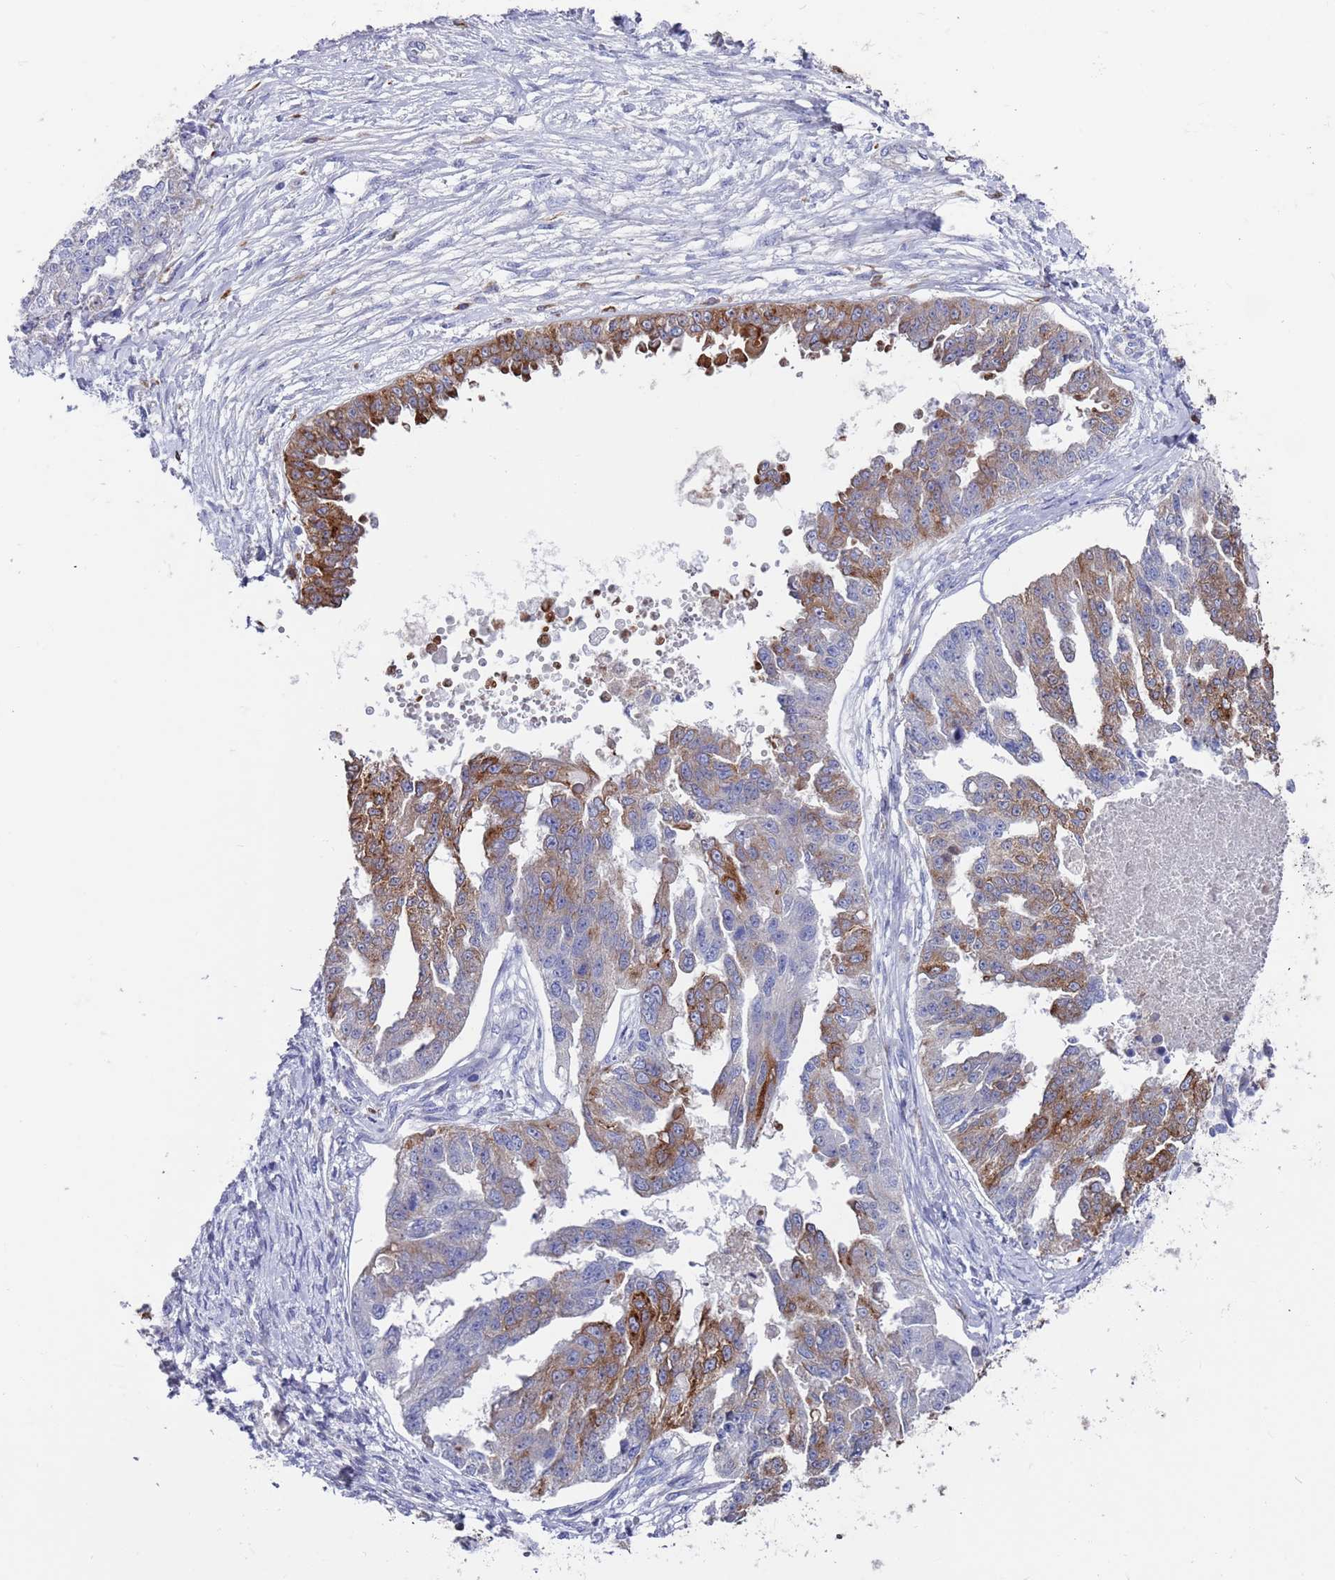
{"staining": {"intensity": "moderate", "quantity": "25%-75%", "location": "cytoplasmic/membranous"}, "tissue": "ovarian cancer", "cell_type": "Tumor cells", "image_type": "cancer", "snomed": [{"axis": "morphology", "description": "Cystadenocarcinoma, serous, NOS"}, {"axis": "topography", "description": "Ovary"}], "caption": "High-magnification brightfield microscopy of ovarian serous cystadenocarcinoma stained with DAB (brown) and counterstained with hematoxylin (blue). tumor cells exhibit moderate cytoplasmic/membranous staining is identified in approximately25%-75% of cells.", "gene": "GREB1L", "patient": {"sex": "female", "age": 58}}